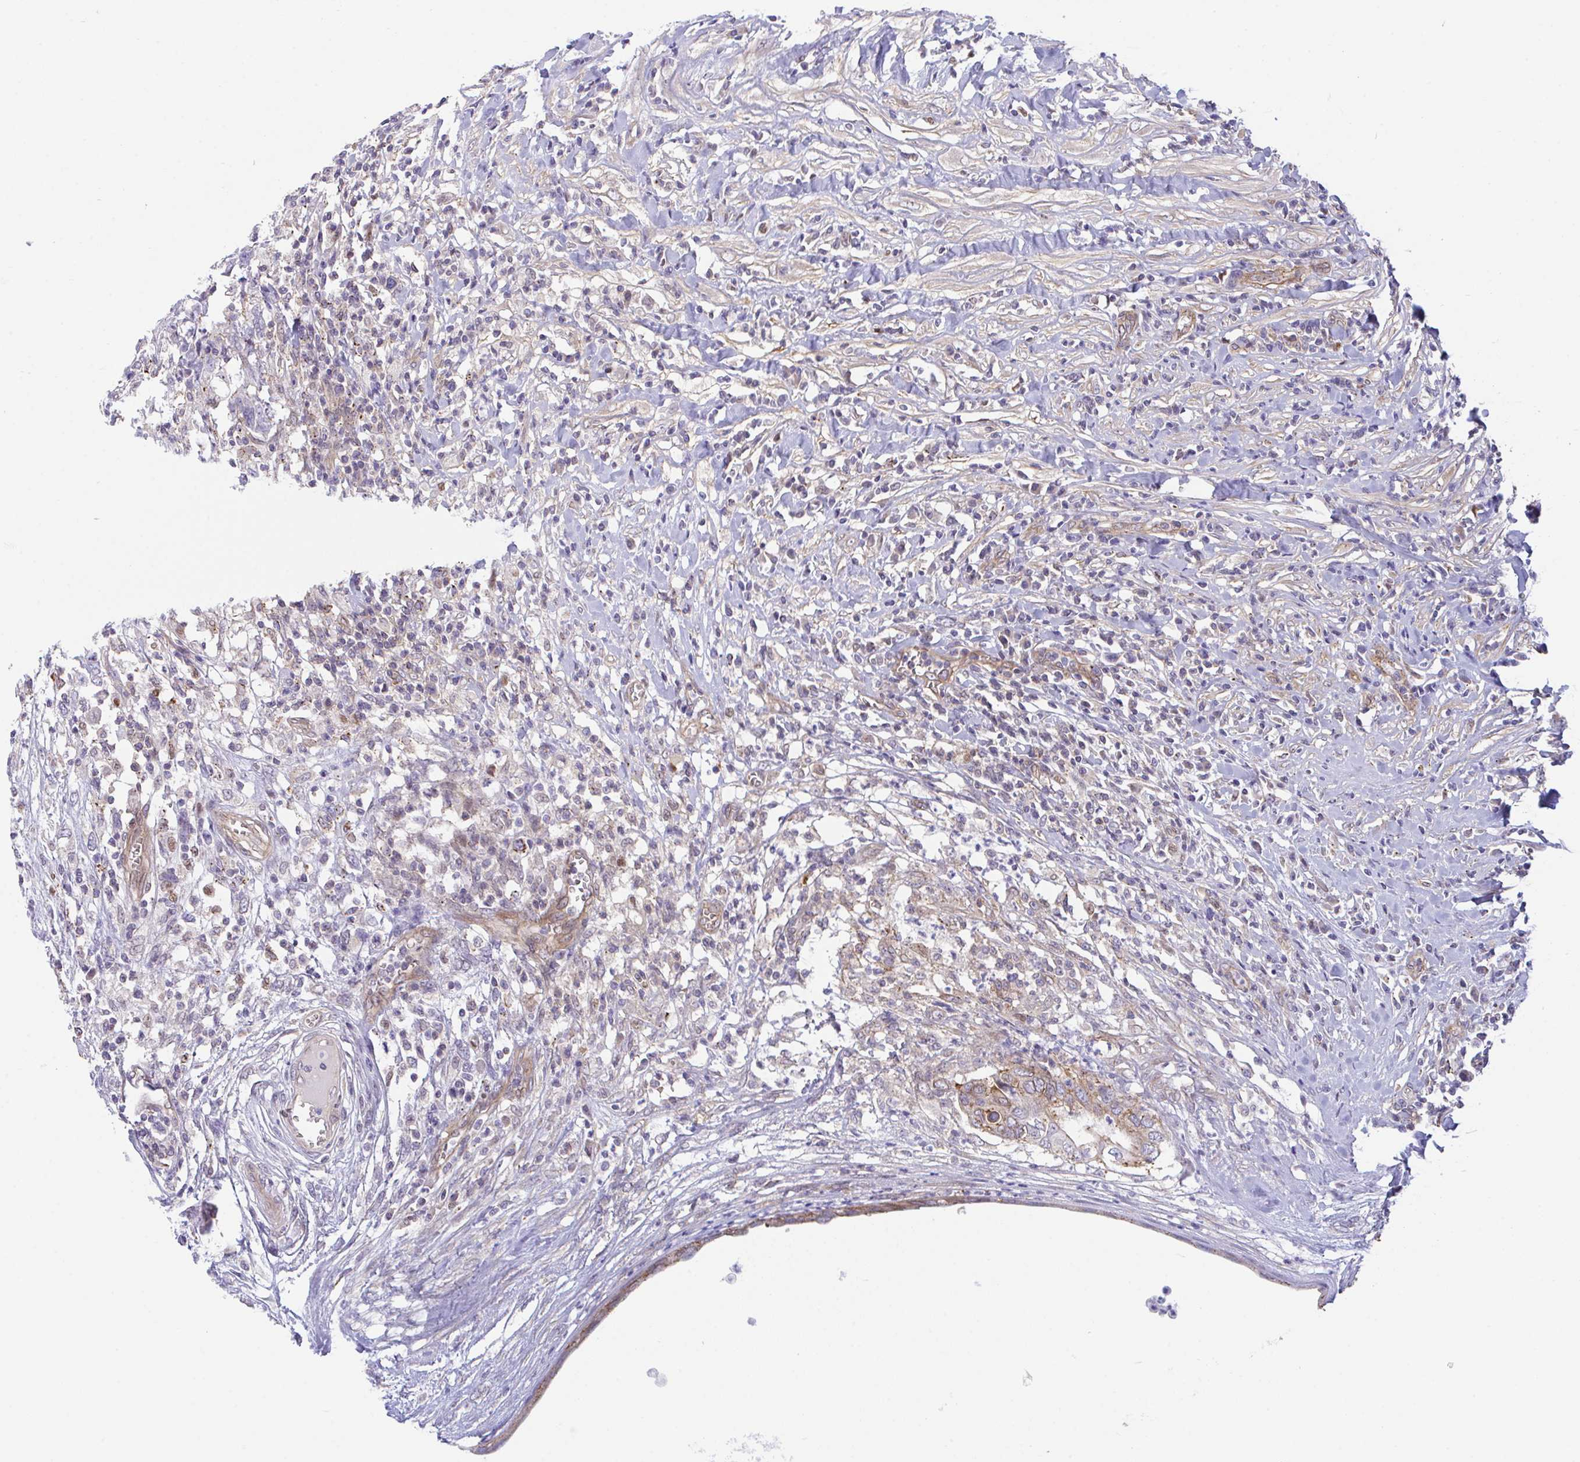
{"staining": {"intensity": "weak", "quantity": "<25%", "location": "cytoplasmic/membranous"}, "tissue": "testis cancer", "cell_type": "Tumor cells", "image_type": "cancer", "snomed": [{"axis": "morphology", "description": "Seminoma, NOS"}, {"axis": "morphology", "description": "Carcinoma, Embryonal, NOS"}, {"axis": "topography", "description": "Testis"}], "caption": "Tumor cells are negative for protein expression in human testis cancer (embryonal carcinoma). (Immunohistochemistry (ihc), brightfield microscopy, high magnification).", "gene": "ZBED3", "patient": {"sex": "male", "age": 29}}